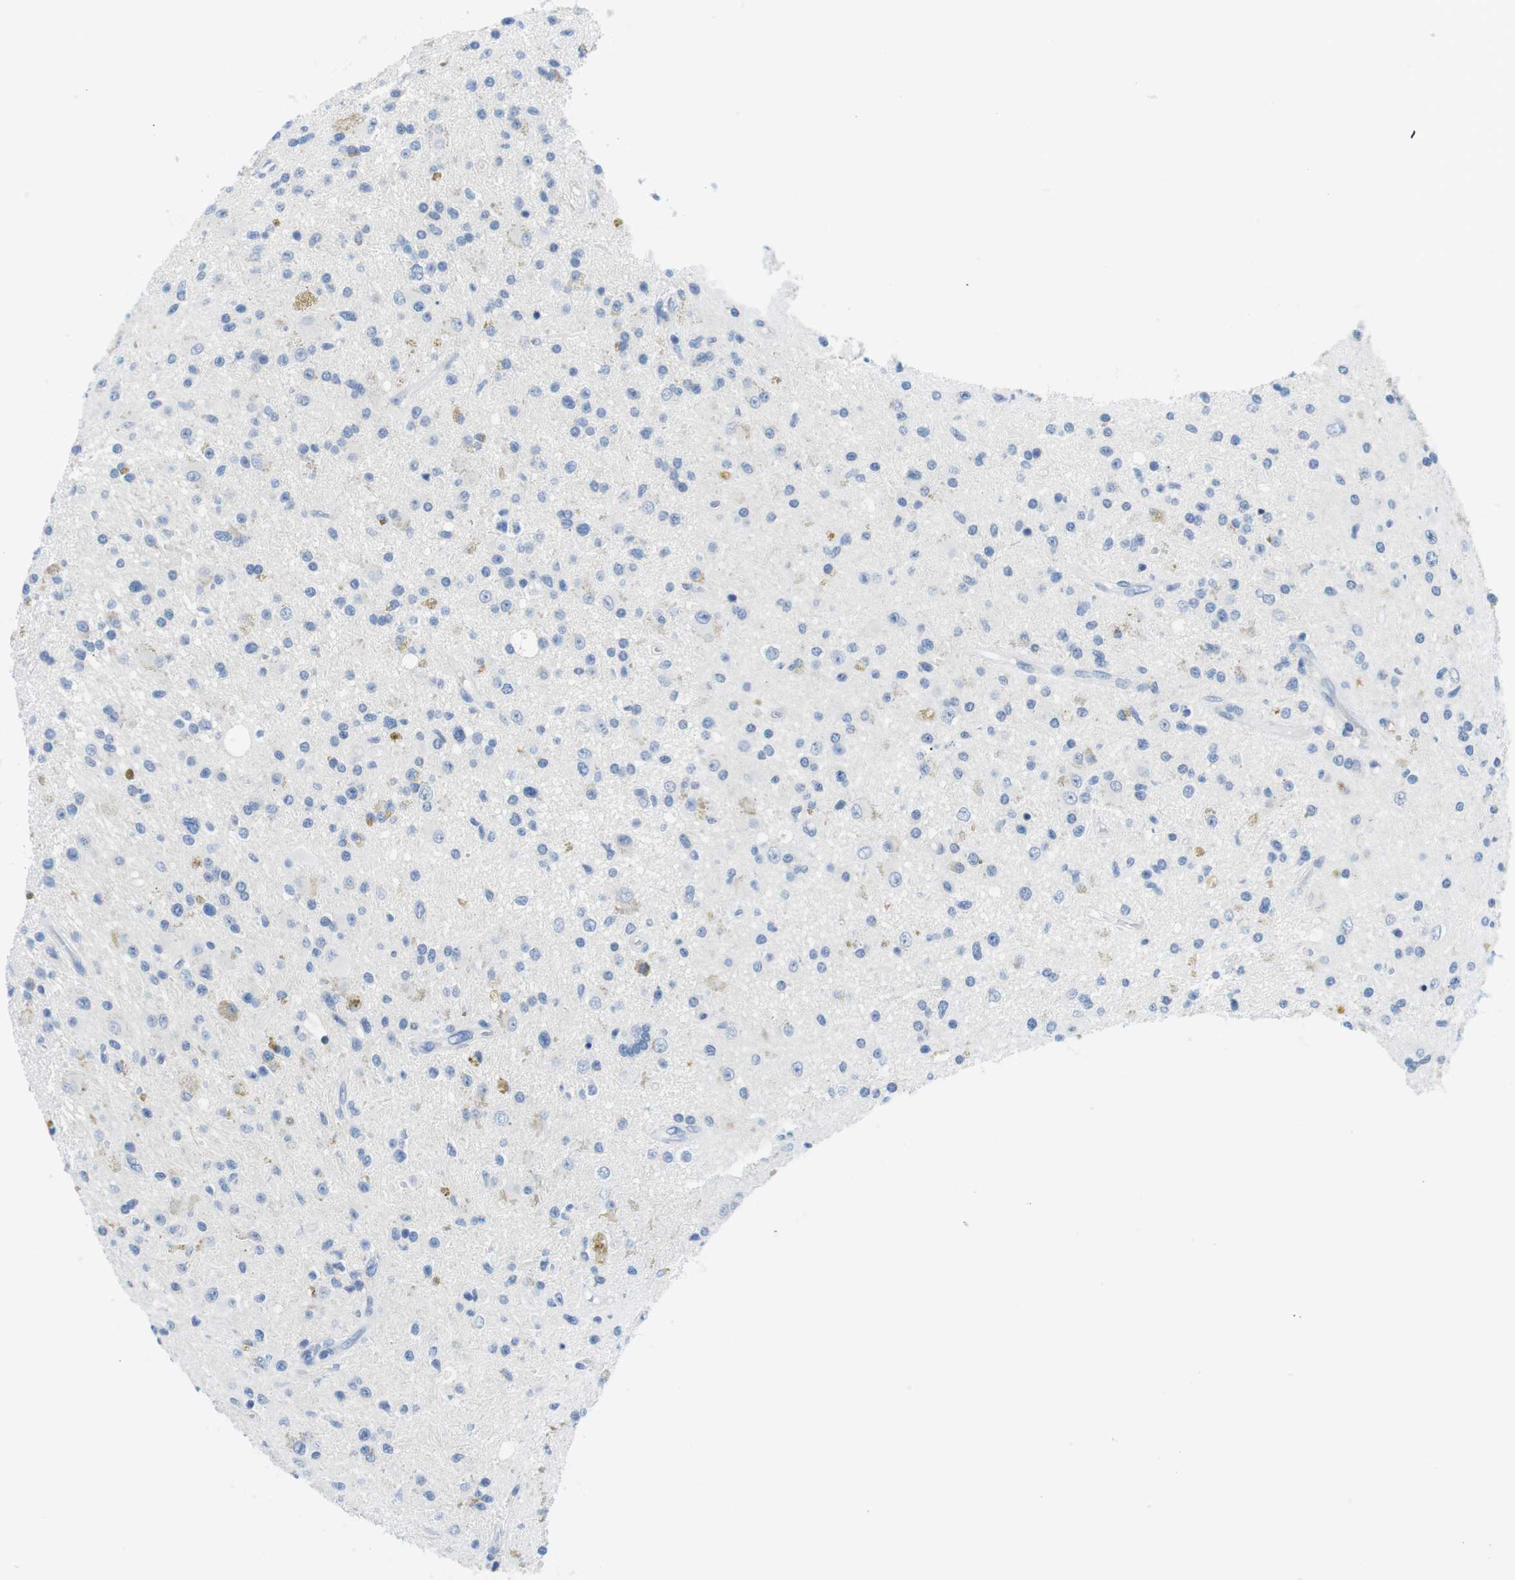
{"staining": {"intensity": "weak", "quantity": "<25%", "location": "cytoplasmic/membranous"}, "tissue": "glioma", "cell_type": "Tumor cells", "image_type": "cancer", "snomed": [{"axis": "morphology", "description": "Glioma, malignant, High grade"}, {"axis": "topography", "description": "Brain"}], "caption": "The immunohistochemistry photomicrograph has no significant expression in tumor cells of glioma tissue.", "gene": "TNFRSF4", "patient": {"sex": "male", "age": 33}}